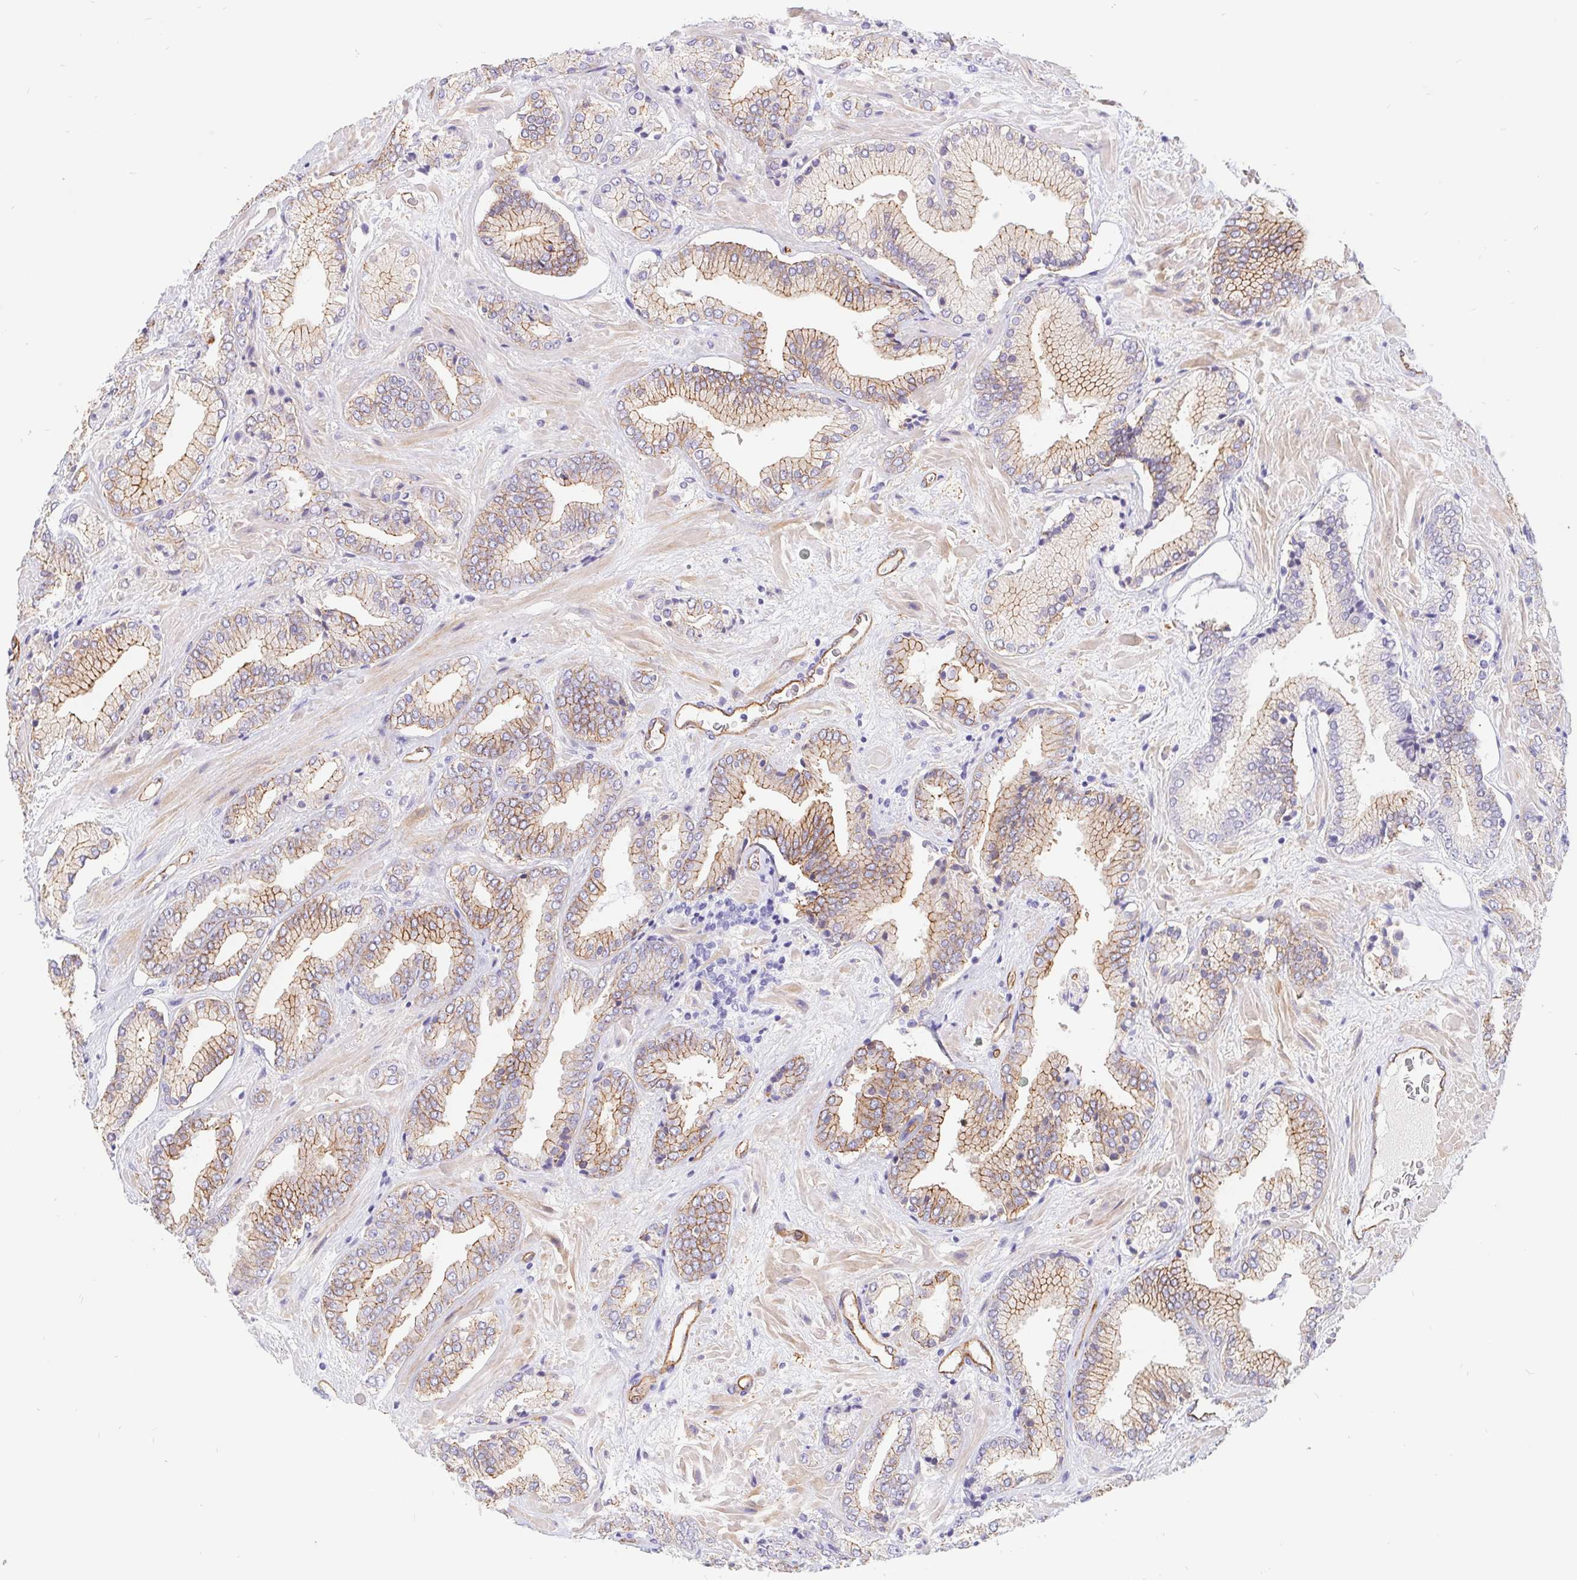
{"staining": {"intensity": "moderate", "quantity": "25%-75%", "location": "cytoplasmic/membranous"}, "tissue": "prostate cancer", "cell_type": "Tumor cells", "image_type": "cancer", "snomed": [{"axis": "morphology", "description": "Adenocarcinoma, High grade"}, {"axis": "topography", "description": "Prostate"}], "caption": "Human prostate adenocarcinoma (high-grade) stained with a protein marker exhibits moderate staining in tumor cells.", "gene": "LIMCH1", "patient": {"sex": "male", "age": 56}}